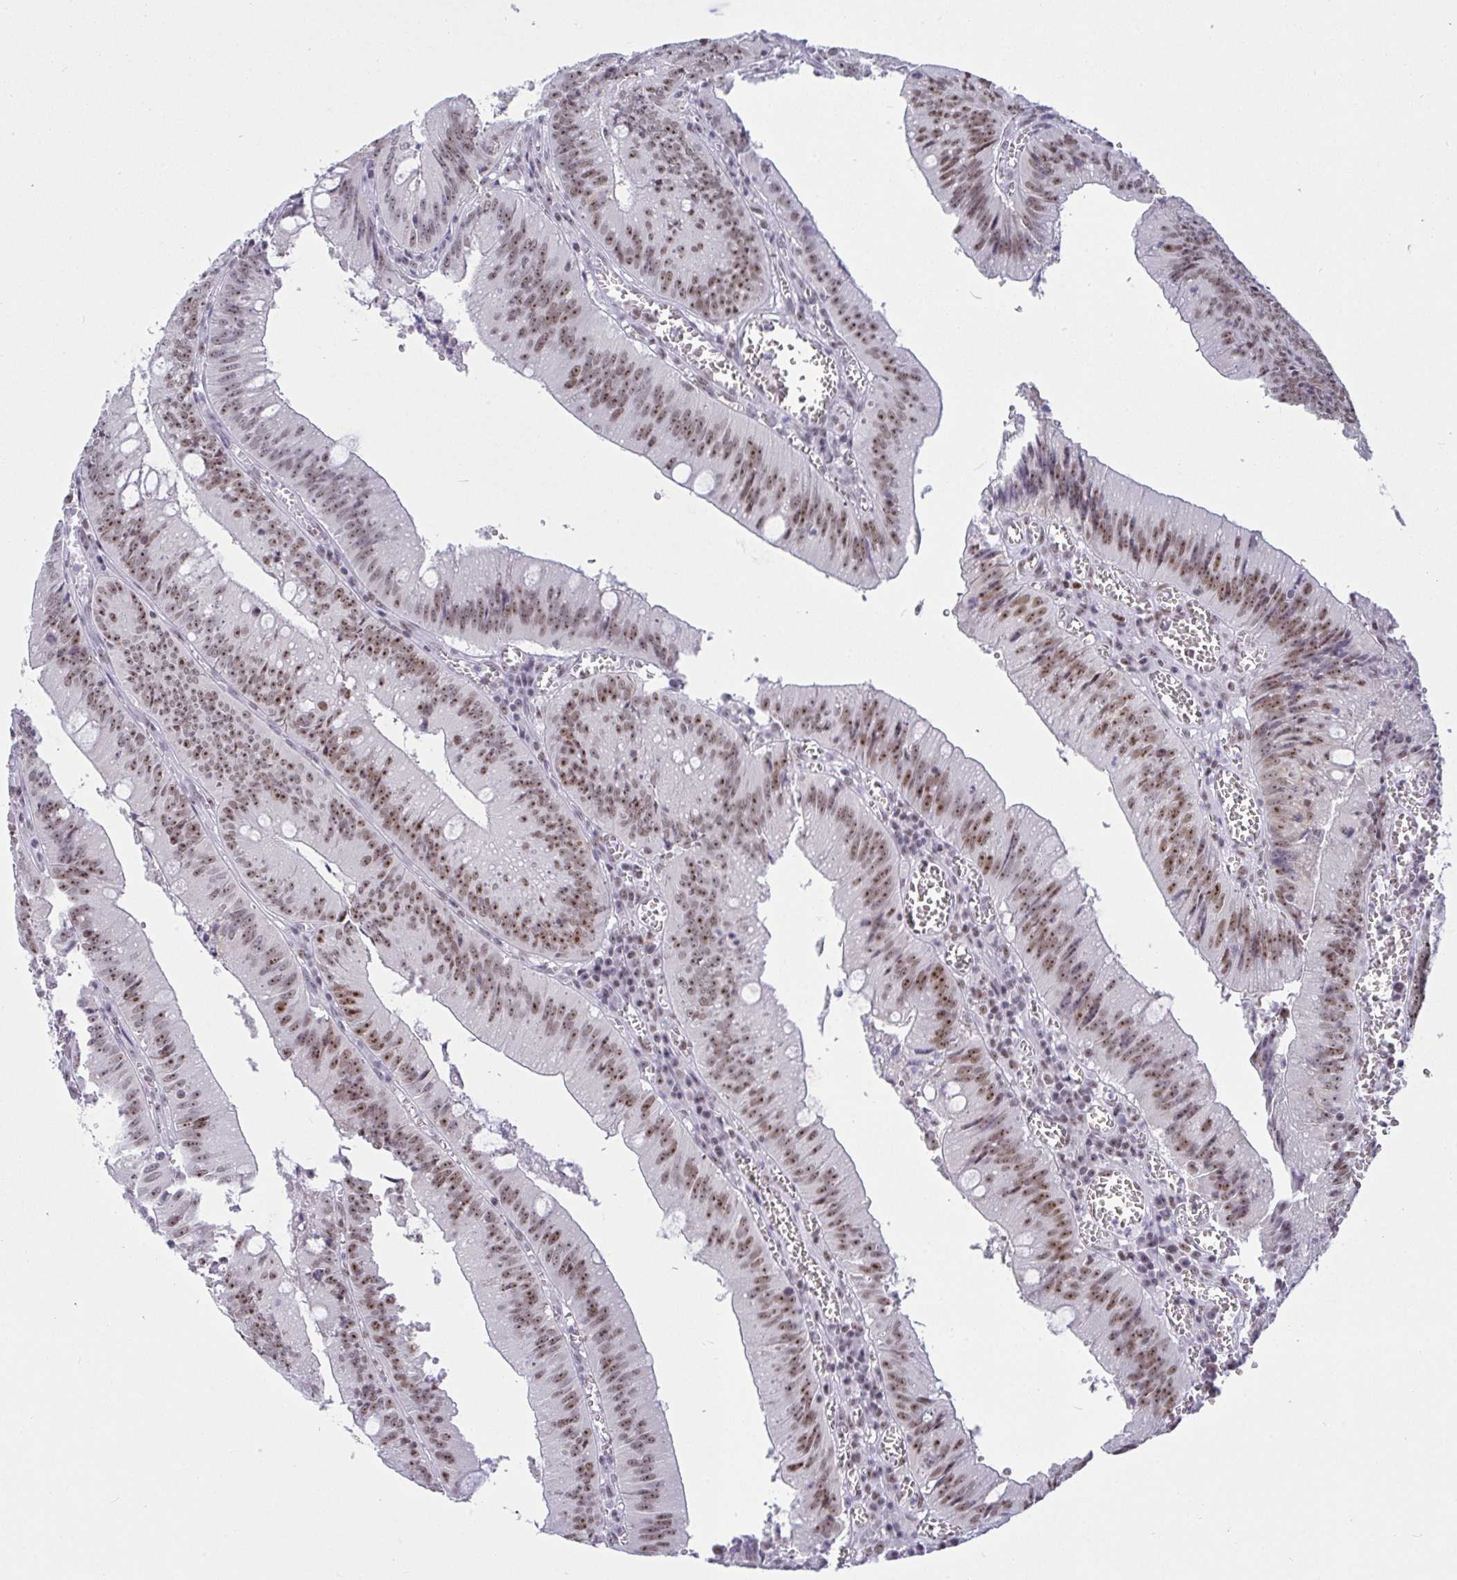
{"staining": {"intensity": "moderate", "quantity": ">75%", "location": "nuclear"}, "tissue": "colorectal cancer", "cell_type": "Tumor cells", "image_type": "cancer", "snomed": [{"axis": "morphology", "description": "Adenocarcinoma, NOS"}, {"axis": "topography", "description": "Rectum"}], "caption": "A micrograph showing moderate nuclear positivity in approximately >75% of tumor cells in colorectal cancer, as visualized by brown immunohistochemical staining.", "gene": "SUPT16H", "patient": {"sex": "female", "age": 81}}